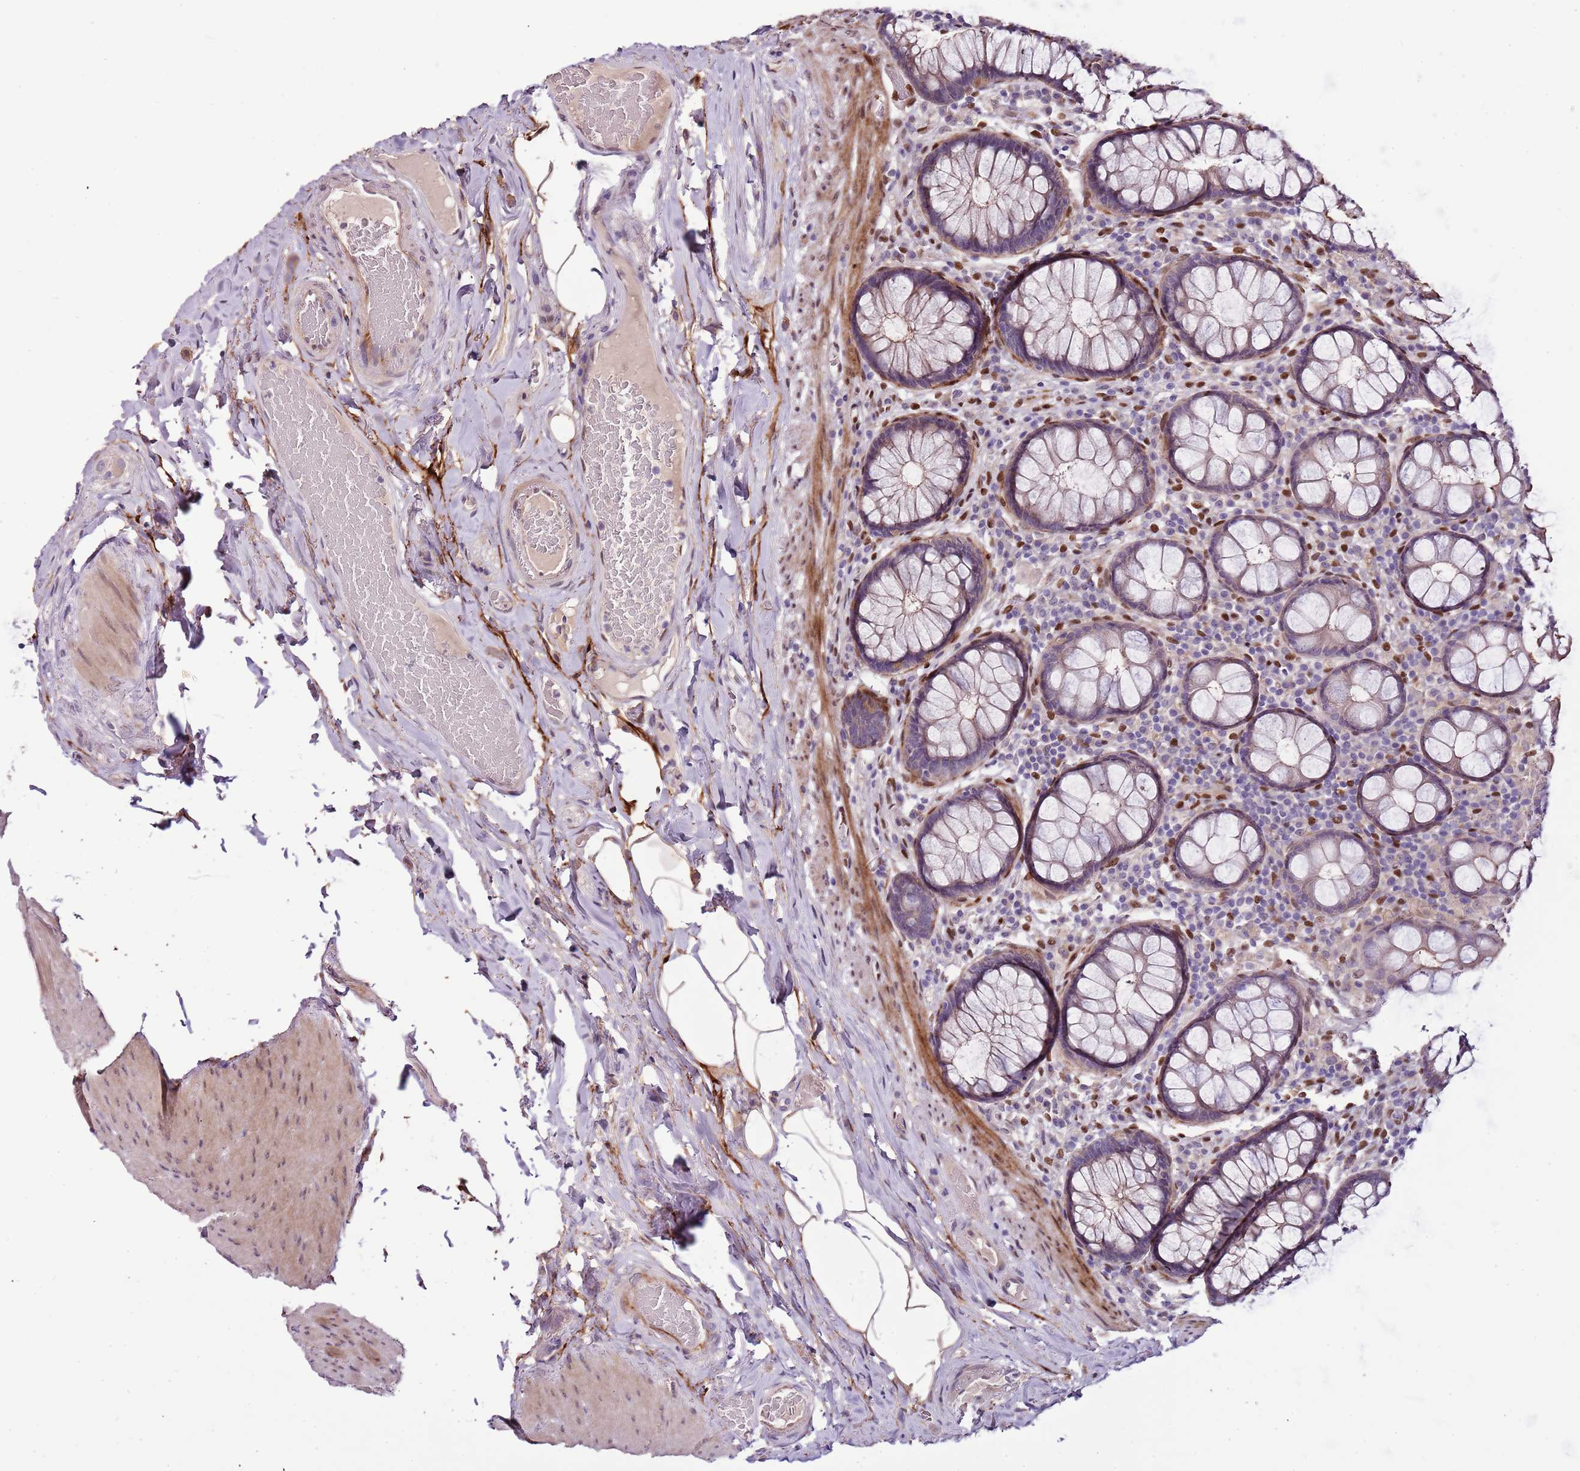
{"staining": {"intensity": "moderate", "quantity": "<25%", "location": "cytoplasmic/membranous"}, "tissue": "rectum", "cell_type": "Glandular cells", "image_type": "normal", "snomed": [{"axis": "morphology", "description": "Normal tissue, NOS"}, {"axis": "topography", "description": "Rectum"}], "caption": "Protein analysis of benign rectum shows moderate cytoplasmic/membranous expression in about <25% of glandular cells.", "gene": "NKX2", "patient": {"sex": "male", "age": 83}}